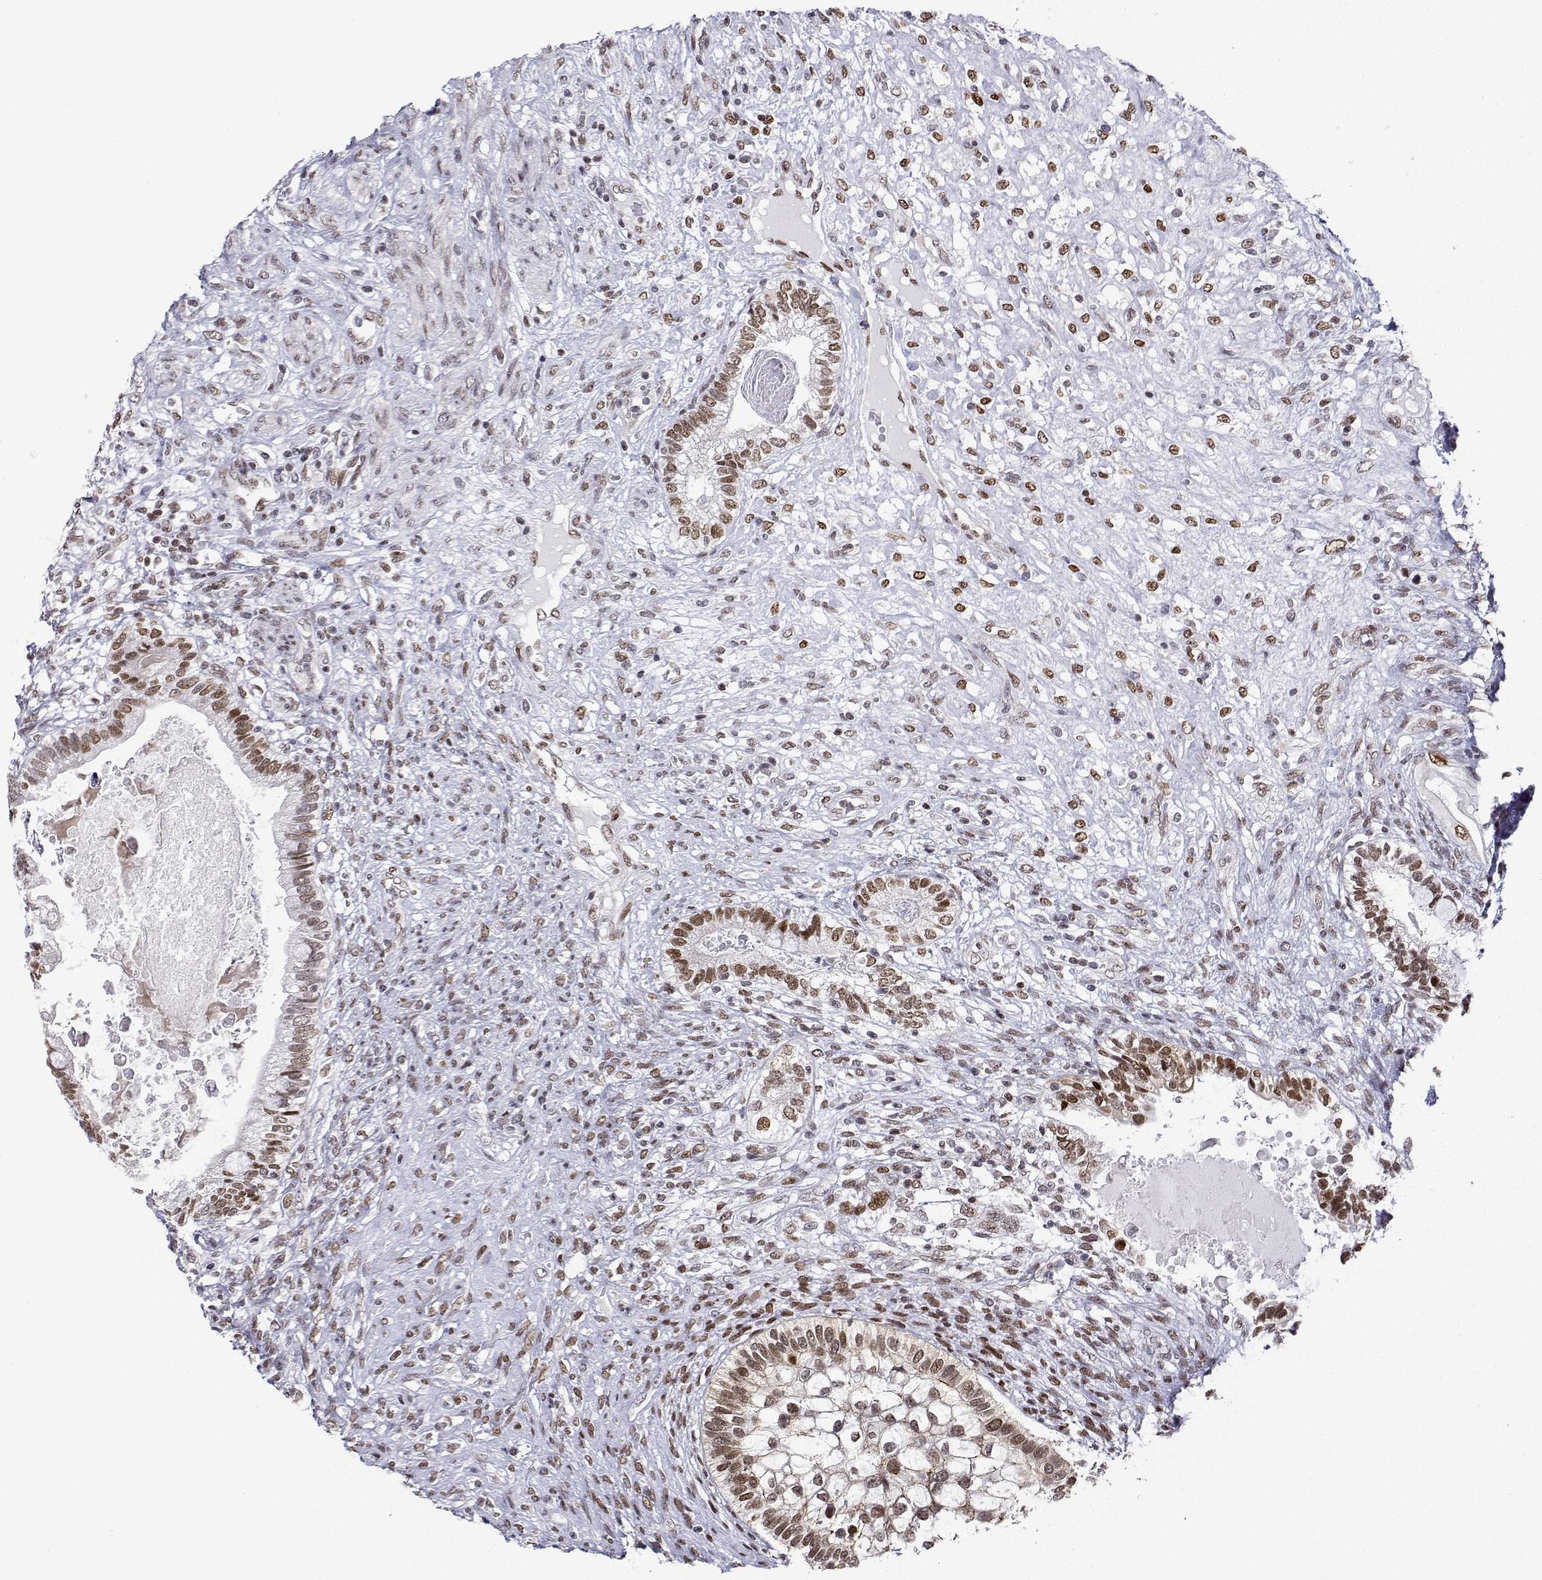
{"staining": {"intensity": "moderate", "quantity": ">75%", "location": "nuclear"}, "tissue": "testis cancer", "cell_type": "Tumor cells", "image_type": "cancer", "snomed": [{"axis": "morphology", "description": "Seminoma, NOS"}, {"axis": "morphology", "description": "Carcinoma, Embryonal, NOS"}, {"axis": "topography", "description": "Testis"}], "caption": "Protein staining shows moderate nuclear staining in about >75% of tumor cells in testis cancer (embryonal carcinoma).", "gene": "XPC", "patient": {"sex": "male", "age": 41}}